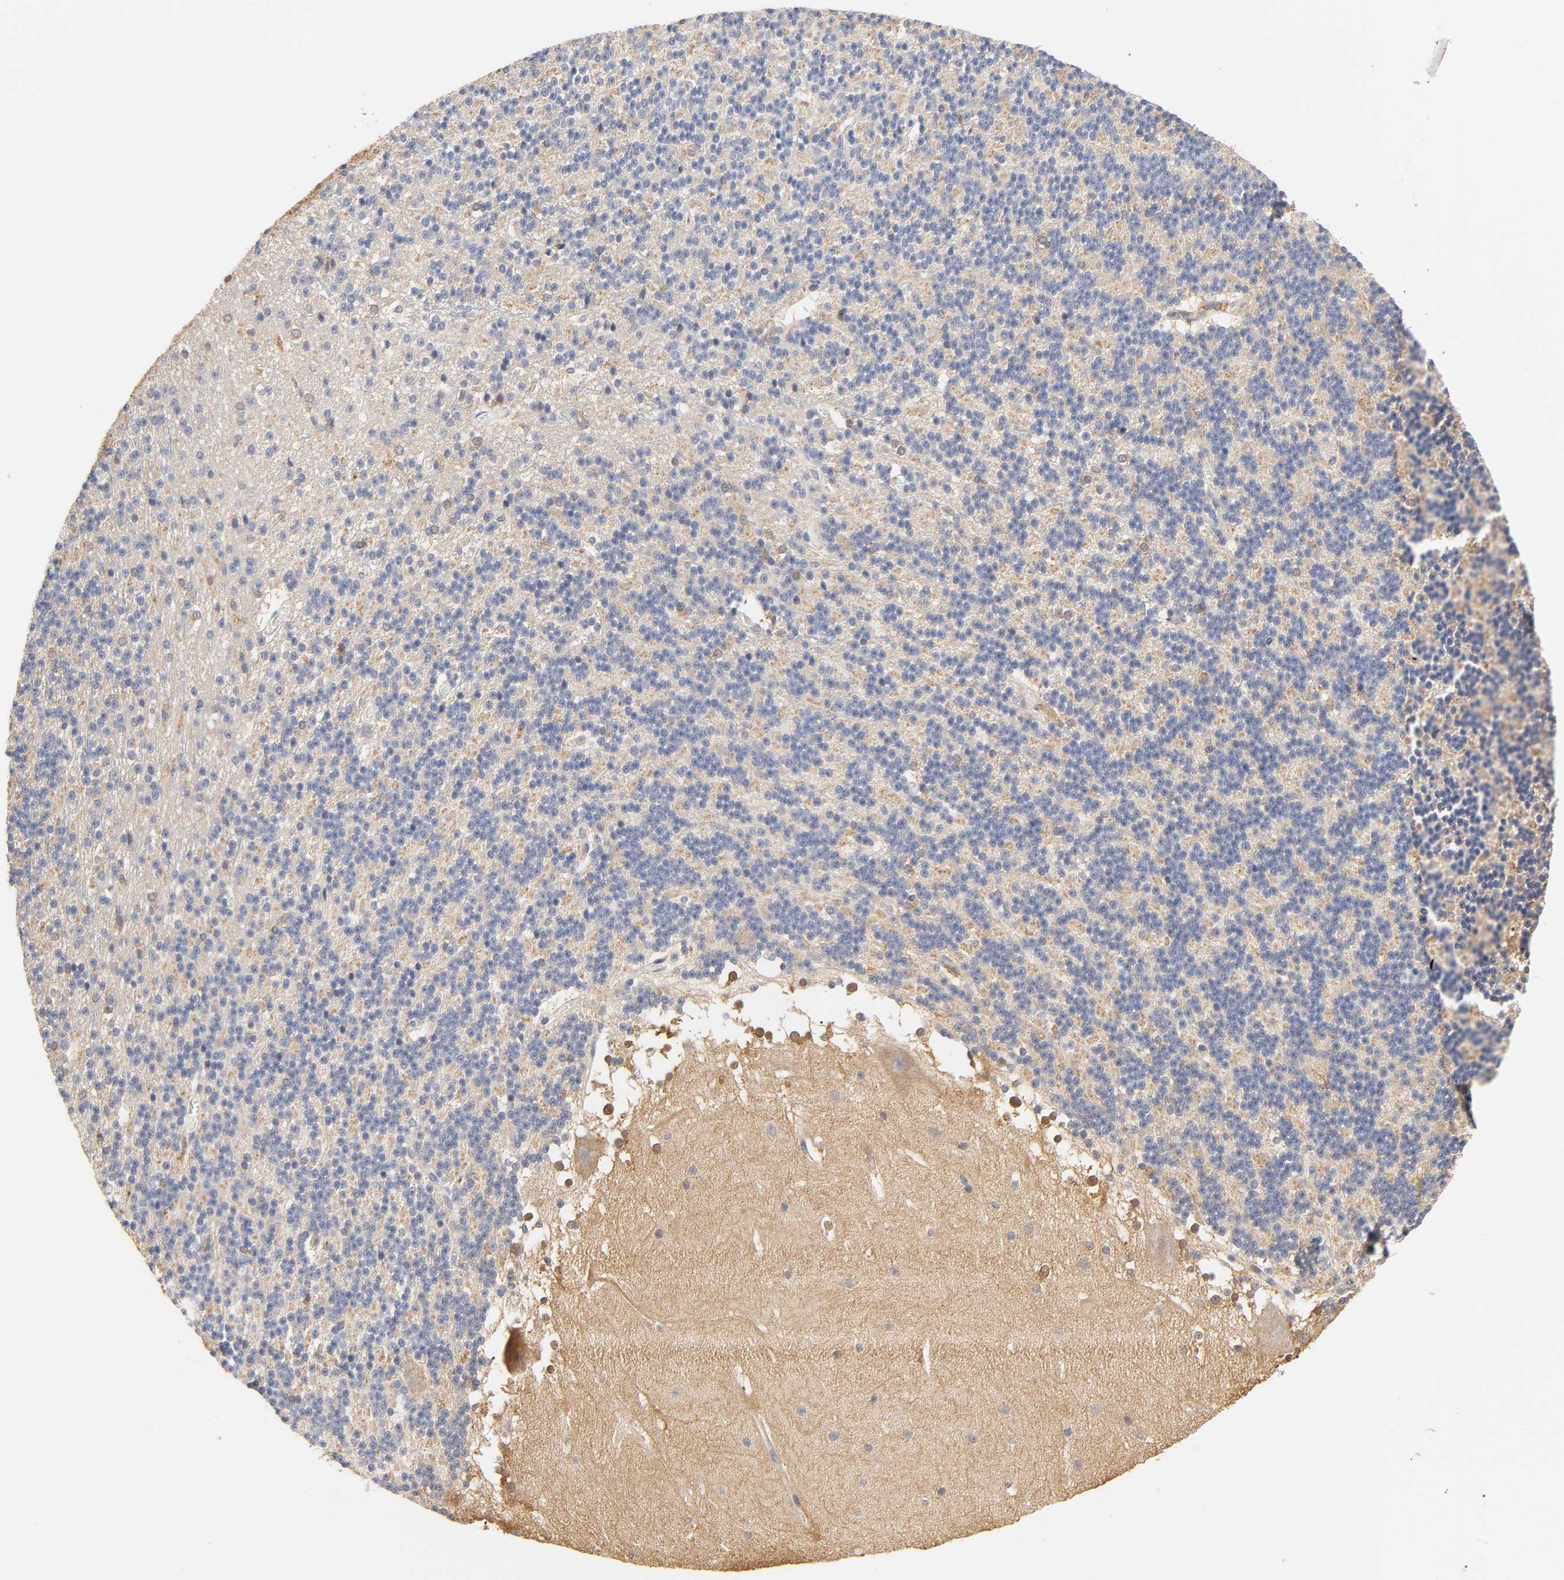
{"staining": {"intensity": "negative", "quantity": "none", "location": "none"}, "tissue": "cerebellum", "cell_type": "Cells in granular layer", "image_type": "normal", "snomed": [{"axis": "morphology", "description": "Normal tissue, NOS"}, {"axis": "topography", "description": "Cerebellum"}], "caption": "Cerebellum stained for a protein using immunohistochemistry (IHC) exhibits no staining cells in granular layer.", "gene": "GSTZ1", "patient": {"sex": "female", "age": 19}}